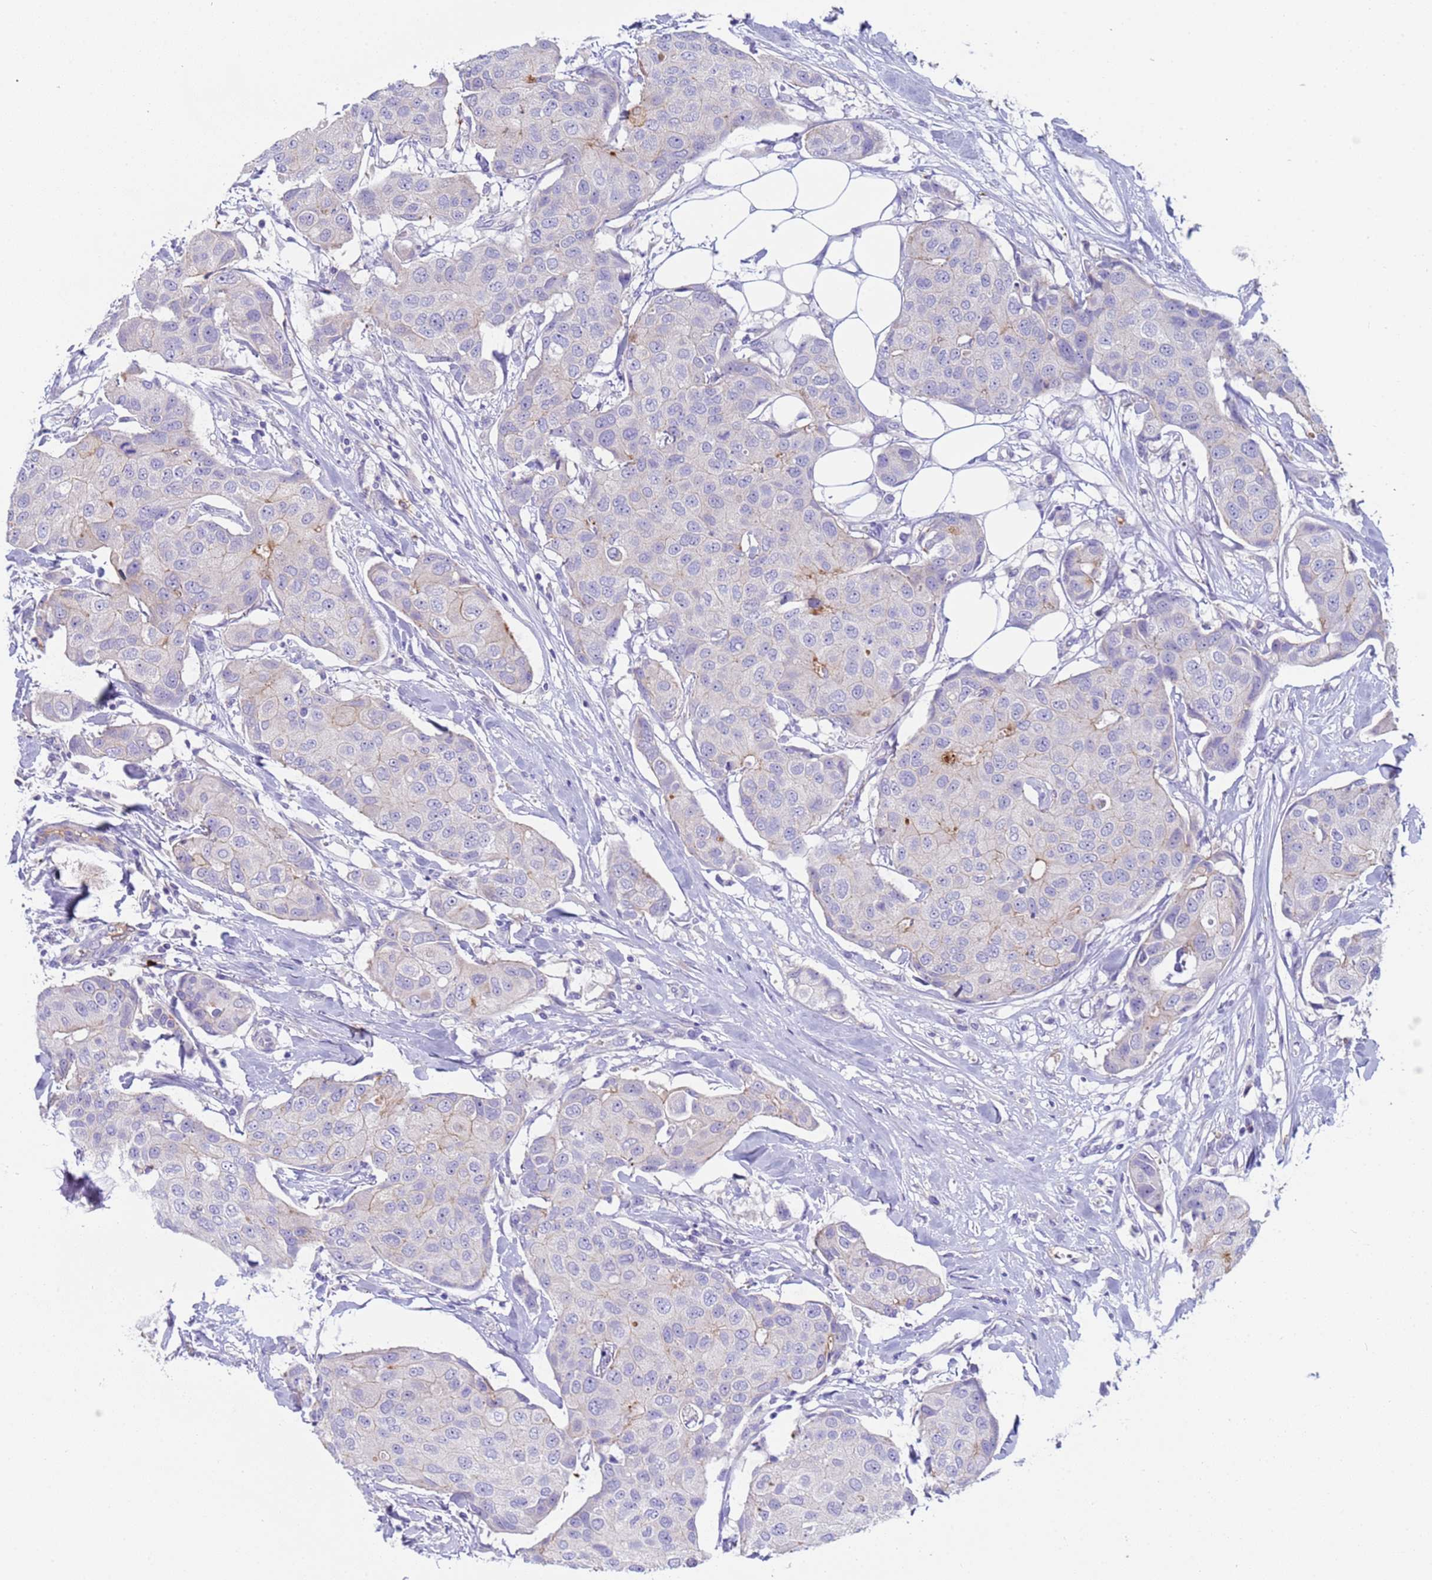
{"staining": {"intensity": "negative", "quantity": "none", "location": "none"}, "tissue": "breast cancer", "cell_type": "Tumor cells", "image_type": "cancer", "snomed": [{"axis": "morphology", "description": "Duct carcinoma"}, {"axis": "topography", "description": "Breast"}, {"axis": "topography", "description": "Lymph node"}], "caption": "Human infiltrating ductal carcinoma (breast) stained for a protein using immunohistochemistry reveals no staining in tumor cells.", "gene": "C4orf46", "patient": {"sex": "female", "age": 80}}